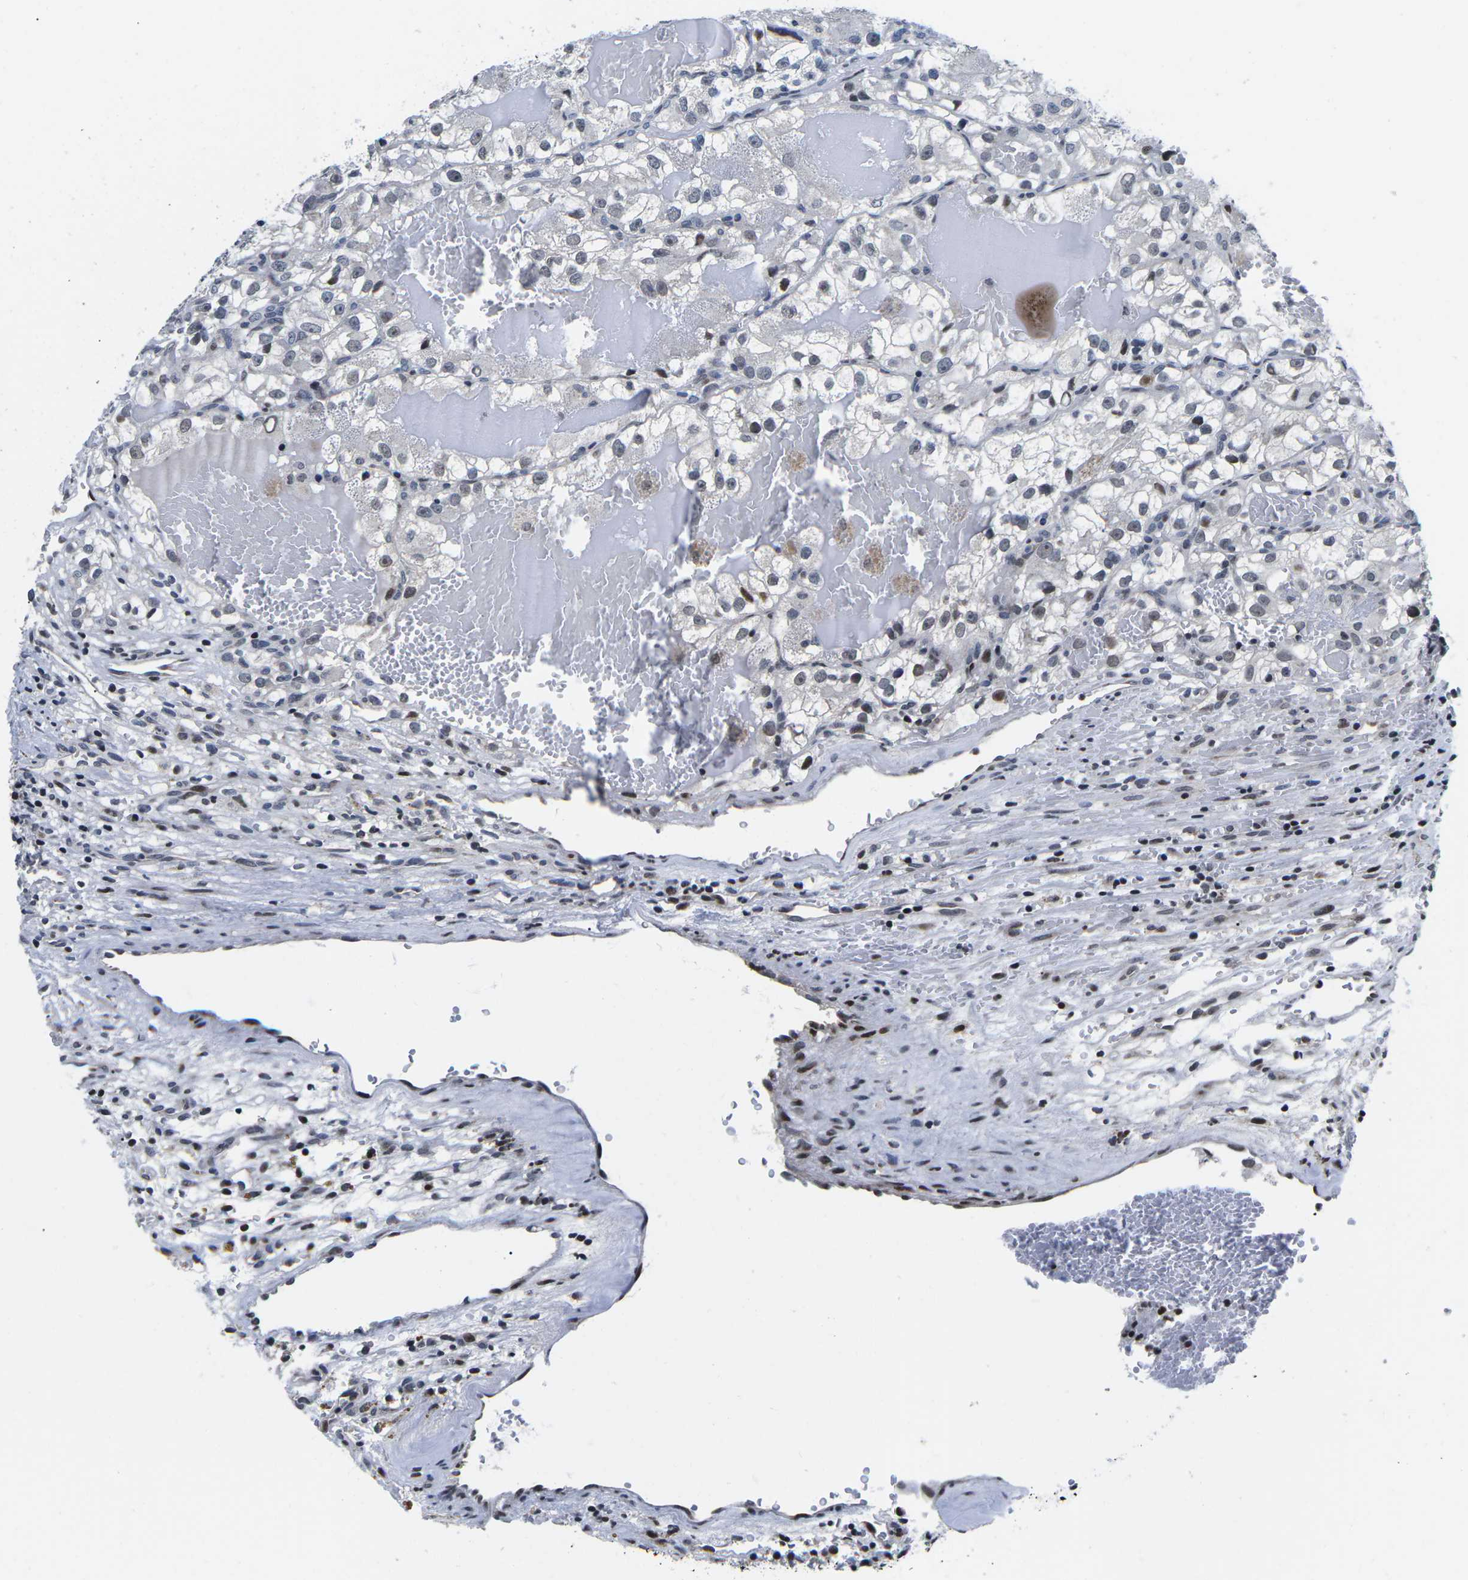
{"staining": {"intensity": "moderate", "quantity": "<25%", "location": "nuclear"}, "tissue": "renal cancer", "cell_type": "Tumor cells", "image_type": "cancer", "snomed": [{"axis": "morphology", "description": "Adenocarcinoma, NOS"}, {"axis": "topography", "description": "Kidney"}], "caption": "This is an image of immunohistochemistry staining of renal adenocarcinoma, which shows moderate staining in the nuclear of tumor cells.", "gene": "CDC73", "patient": {"sex": "female", "age": 57}}